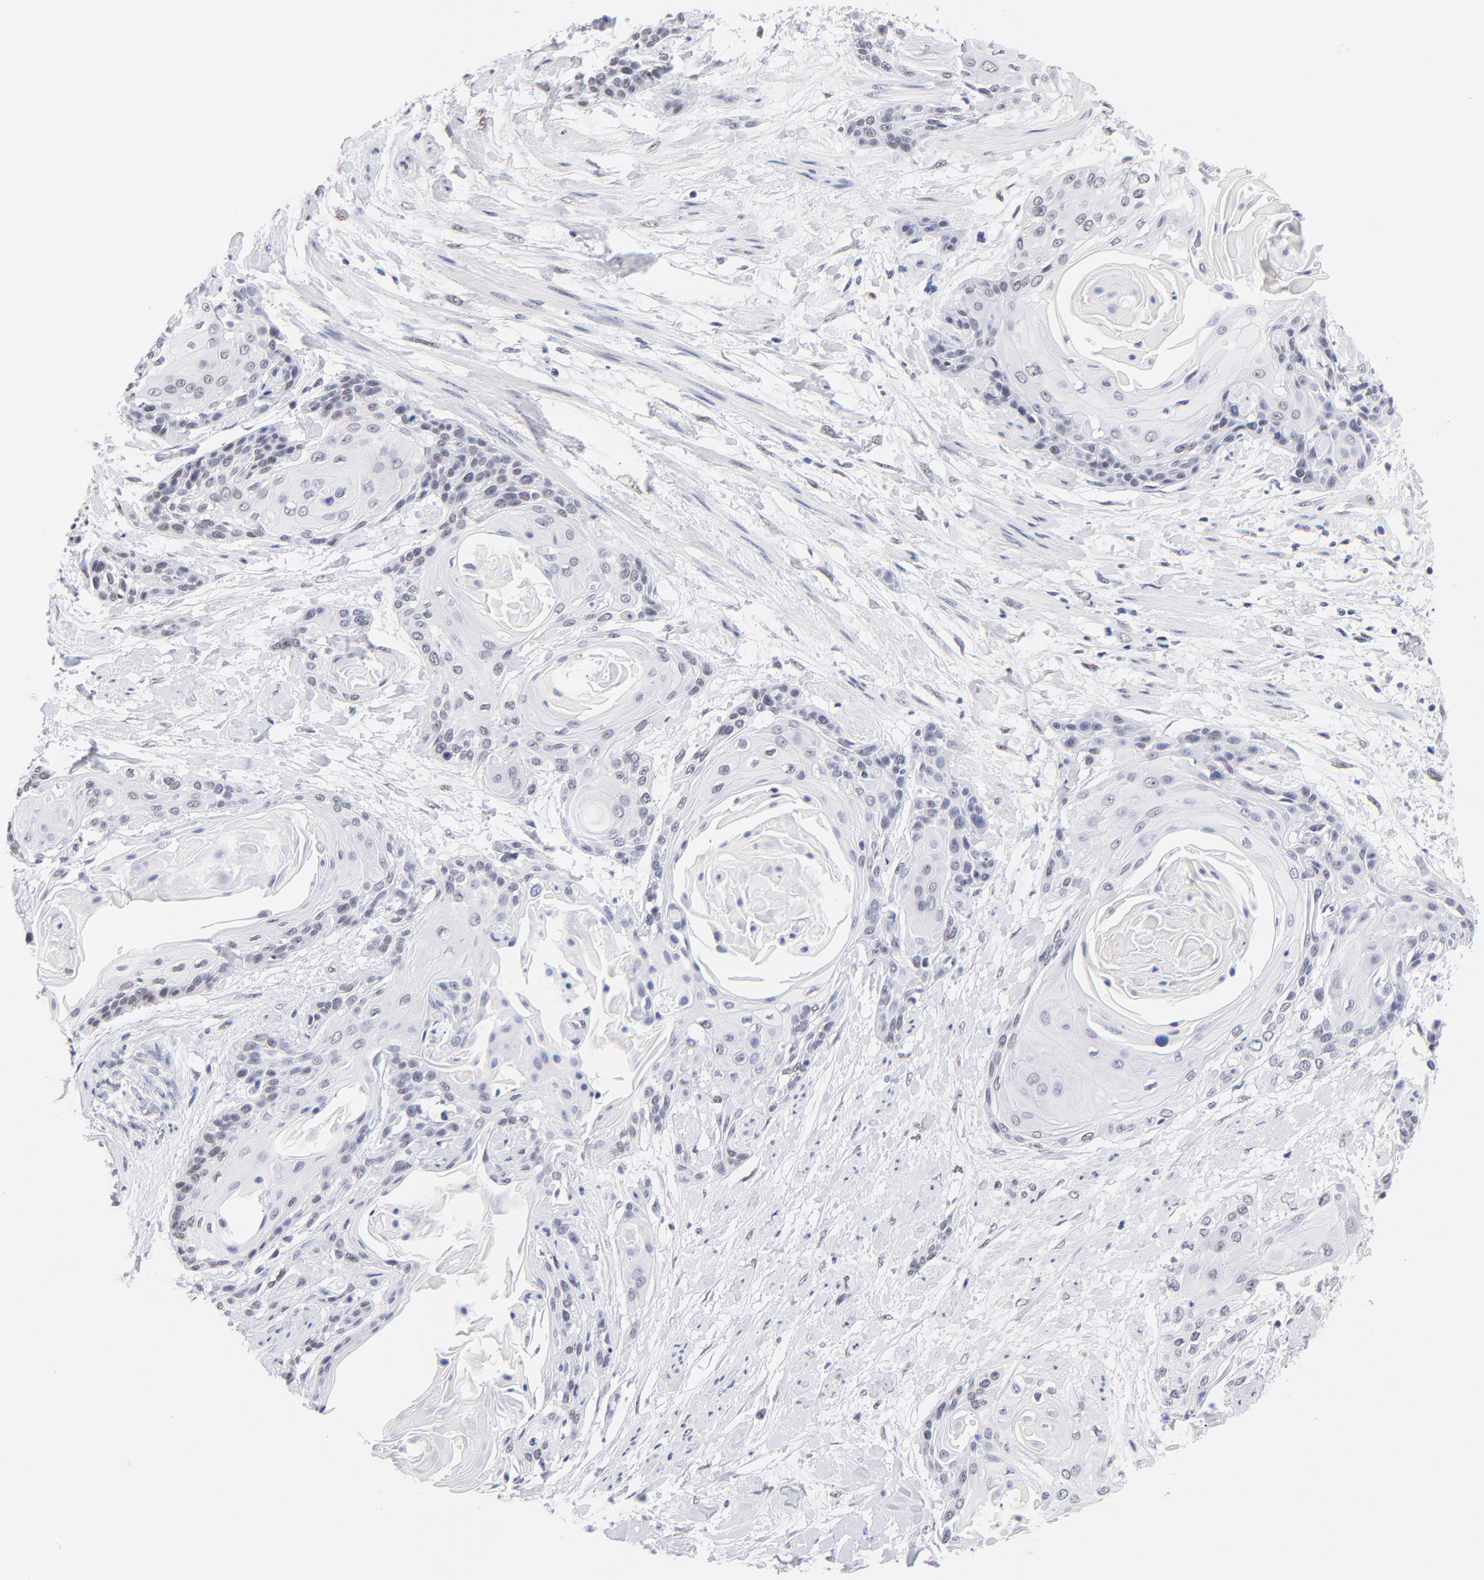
{"staining": {"intensity": "negative", "quantity": "none", "location": "none"}, "tissue": "cervical cancer", "cell_type": "Tumor cells", "image_type": "cancer", "snomed": [{"axis": "morphology", "description": "Squamous cell carcinoma, NOS"}, {"axis": "topography", "description": "Cervix"}], "caption": "Immunohistochemical staining of human squamous cell carcinoma (cervical) displays no significant staining in tumor cells. The staining is performed using DAB (3,3'-diaminobenzidine) brown chromogen with nuclei counter-stained in using hematoxylin.", "gene": "ZNF74", "patient": {"sex": "female", "age": 57}}